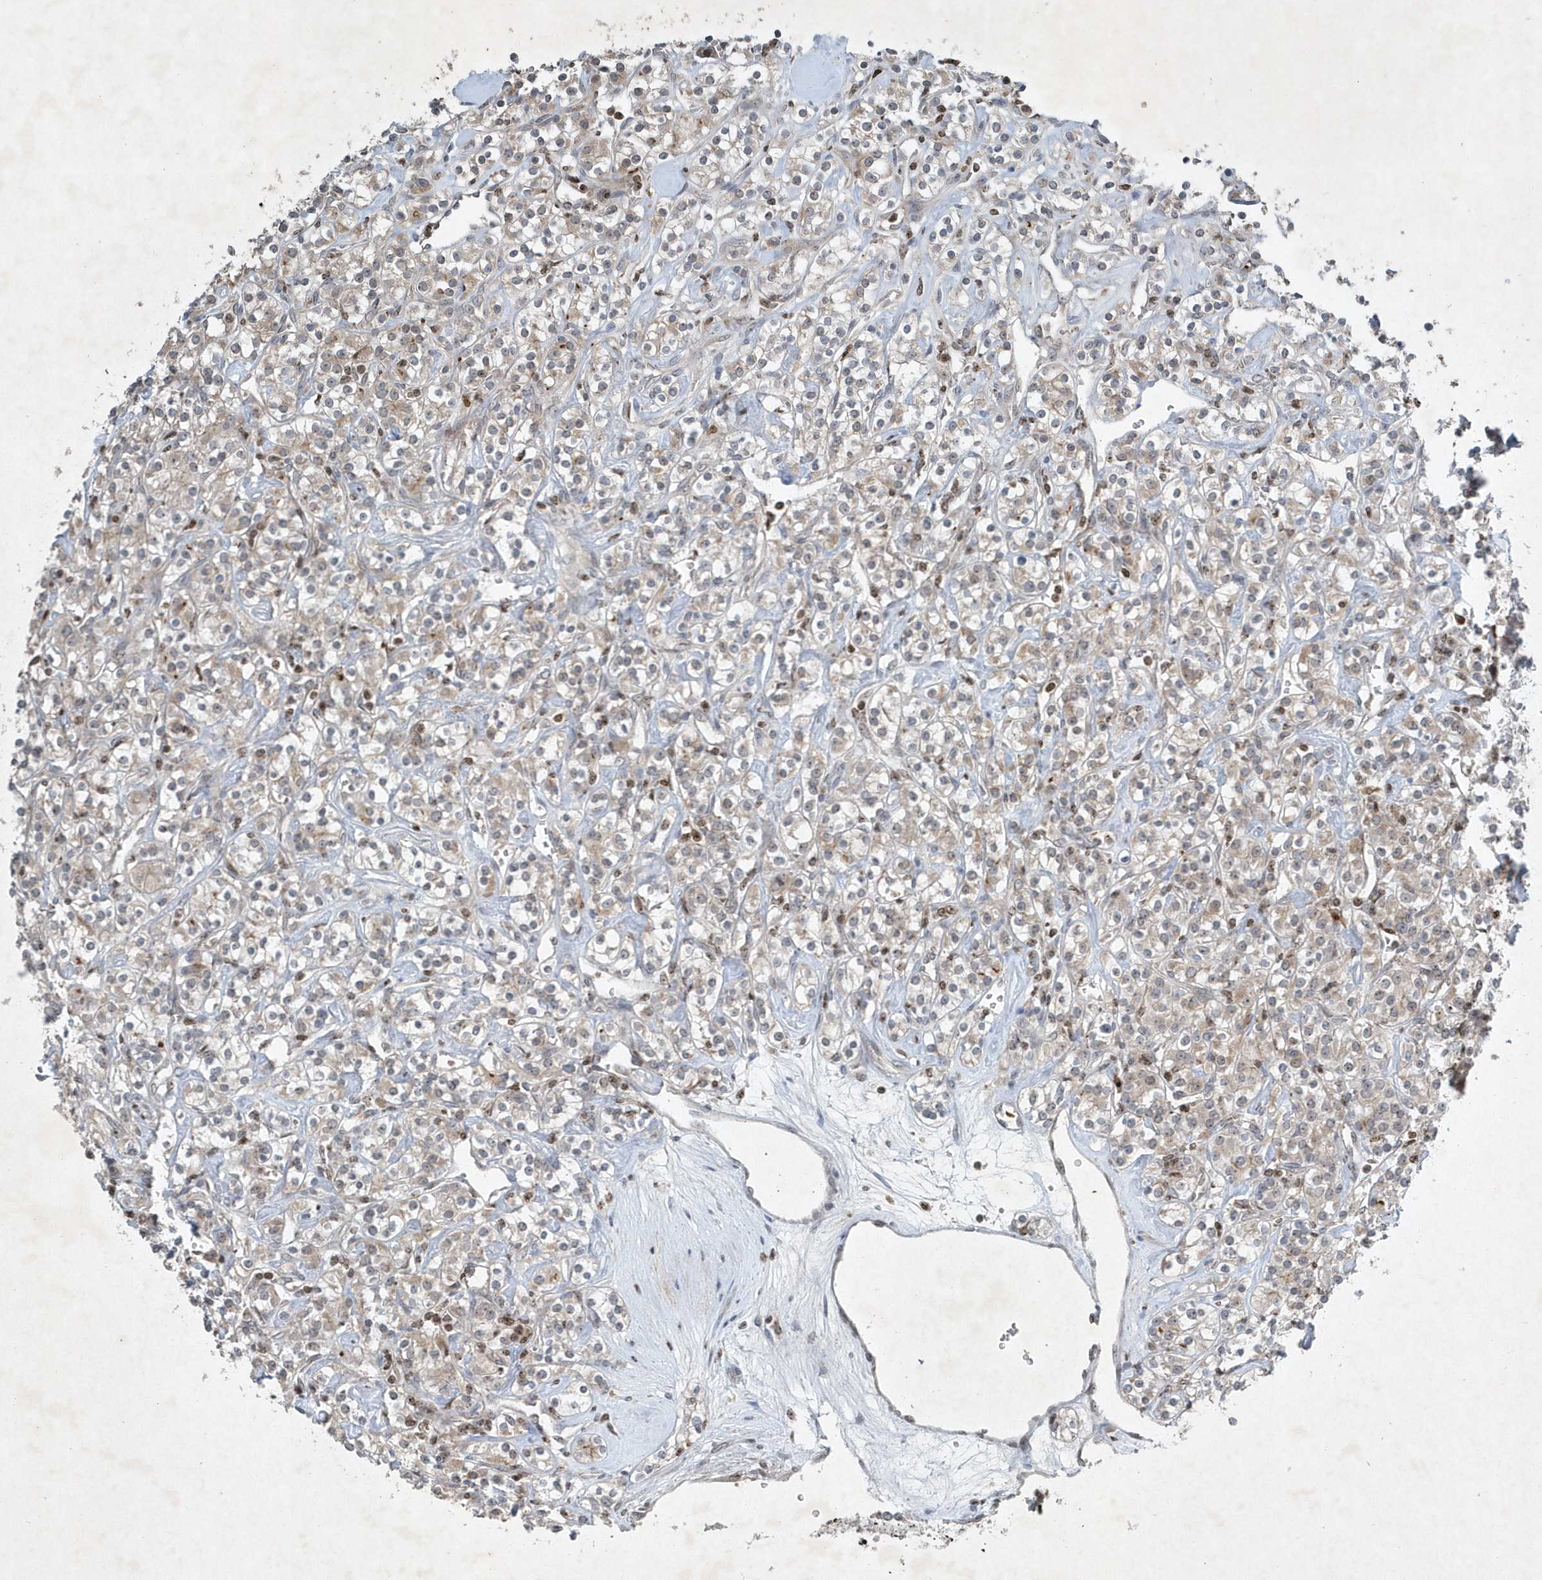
{"staining": {"intensity": "weak", "quantity": "<25%", "location": "cytoplasmic/membranous"}, "tissue": "renal cancer", "cell_type": "Tumor cells", "image_type": "cancer", "snomed": [{"axis": "morphology", "description": "Adenocarcinoma, NOS"}, {"axis": "topography", "description": "Kidney"}], "caption": "Immunohistochemistry histopathology image of renal cancer (adenocarcinoma) stained for a protein (brown), which reveals no expression in tumor cells. The staining is performed using DAB brown chromogen with nuclei counter-stained in using hematoxylin.", "gene": "QTRT2", "patient": {"sex": "male", "age": 77}}